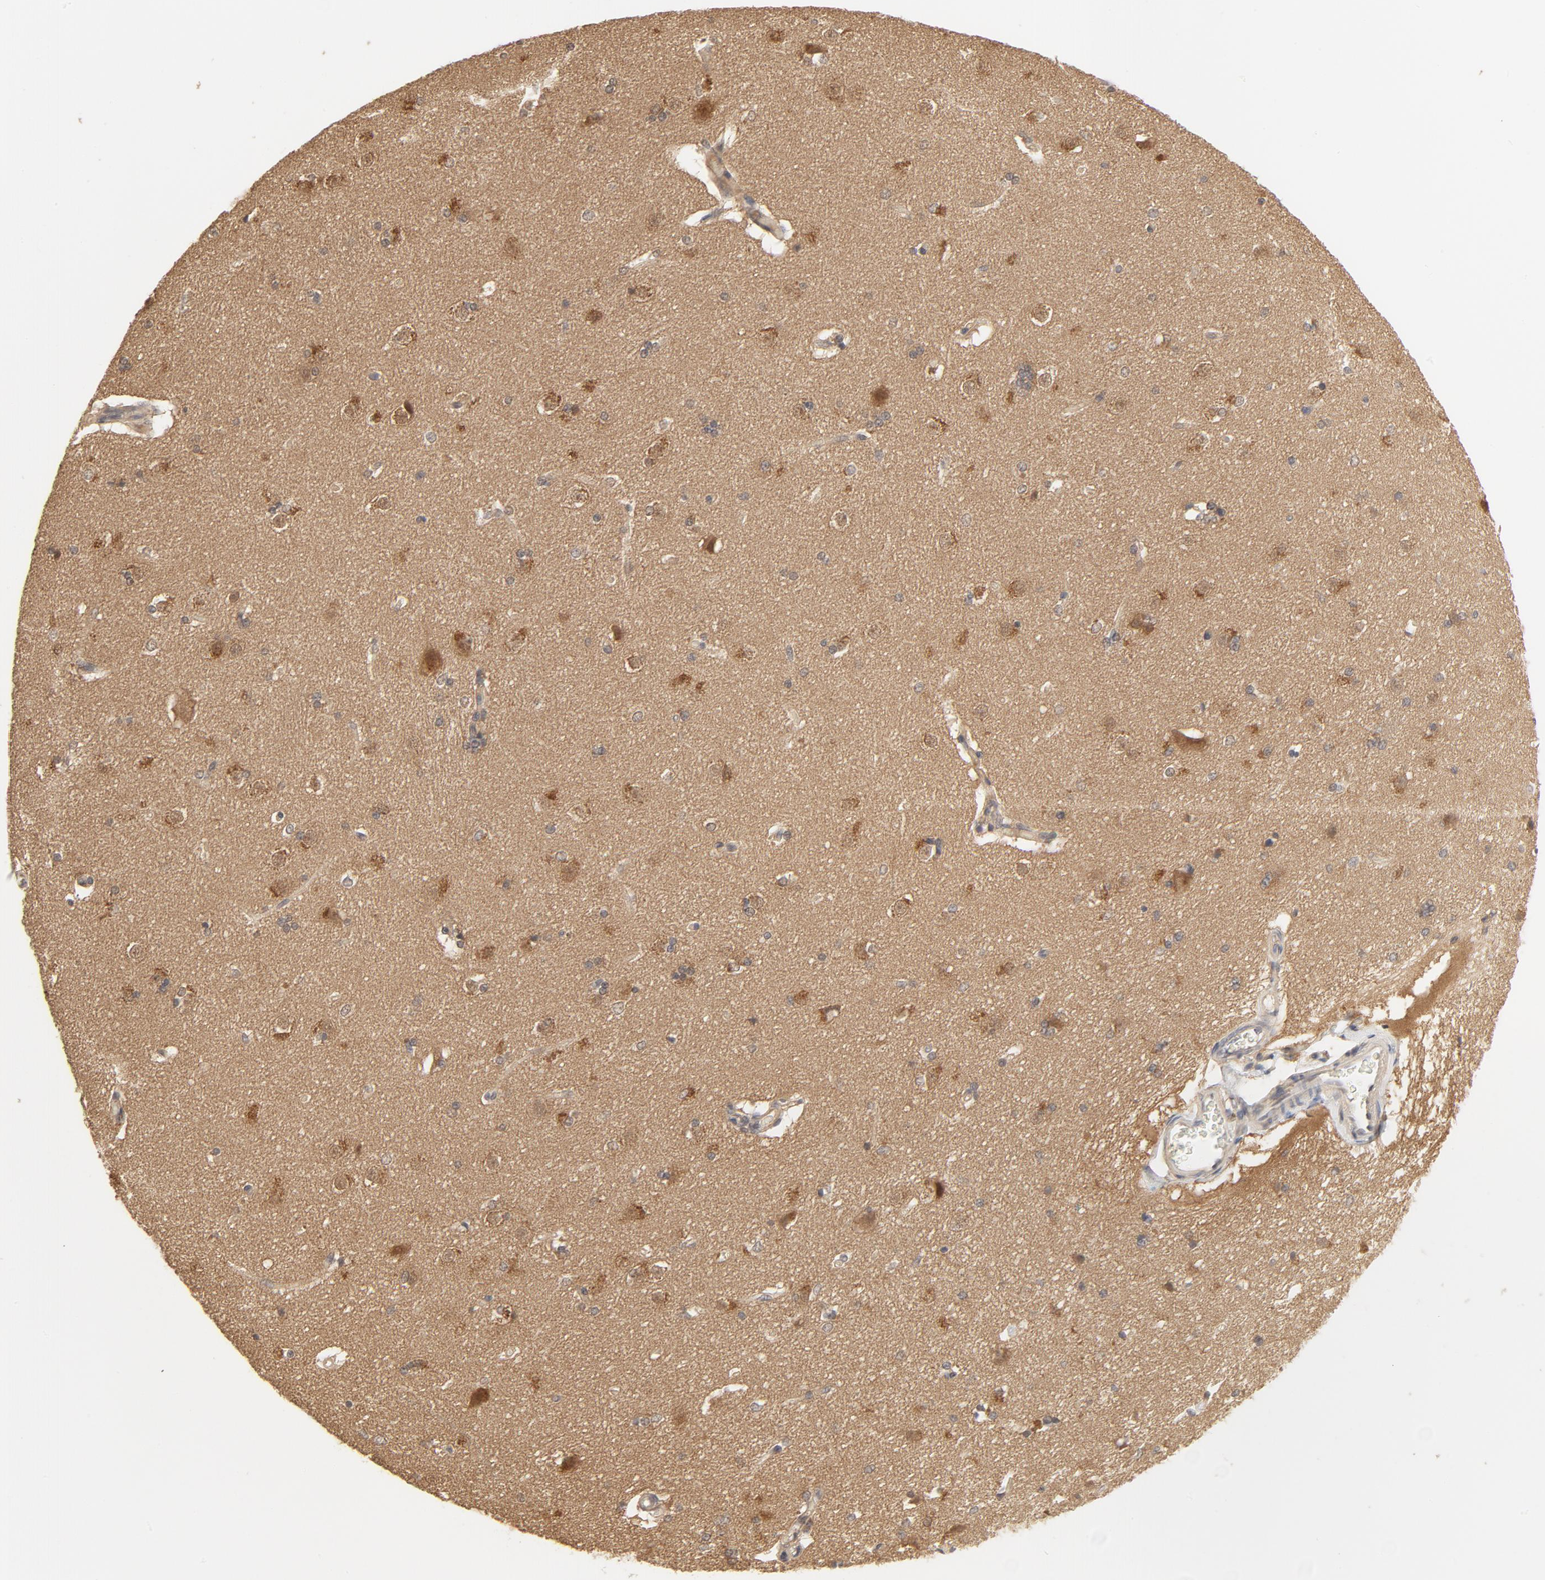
{"staining": {"intensity": "weak", "quantity": "25%-75%", "location": "cytoplasmic/membranous,nuclear"}, "tissue": "caudate", "cell_type": "Glial cells", "image_type": "normal", "snomed": [{"axis": "morphology", "description": "Normal tissue, NOS"}, {"axis": "topography", "description": "Lateral ventricle wall"}], "caption": "This is a histology image of immunohistochemistry (IHC) staining of unremarkable caudate, which shows weak positivity in the cytoplasmic/membranous,nuclear of glial cells.", "gene": "NEDD8", "patient": {"sex": "female", "age": 19}}